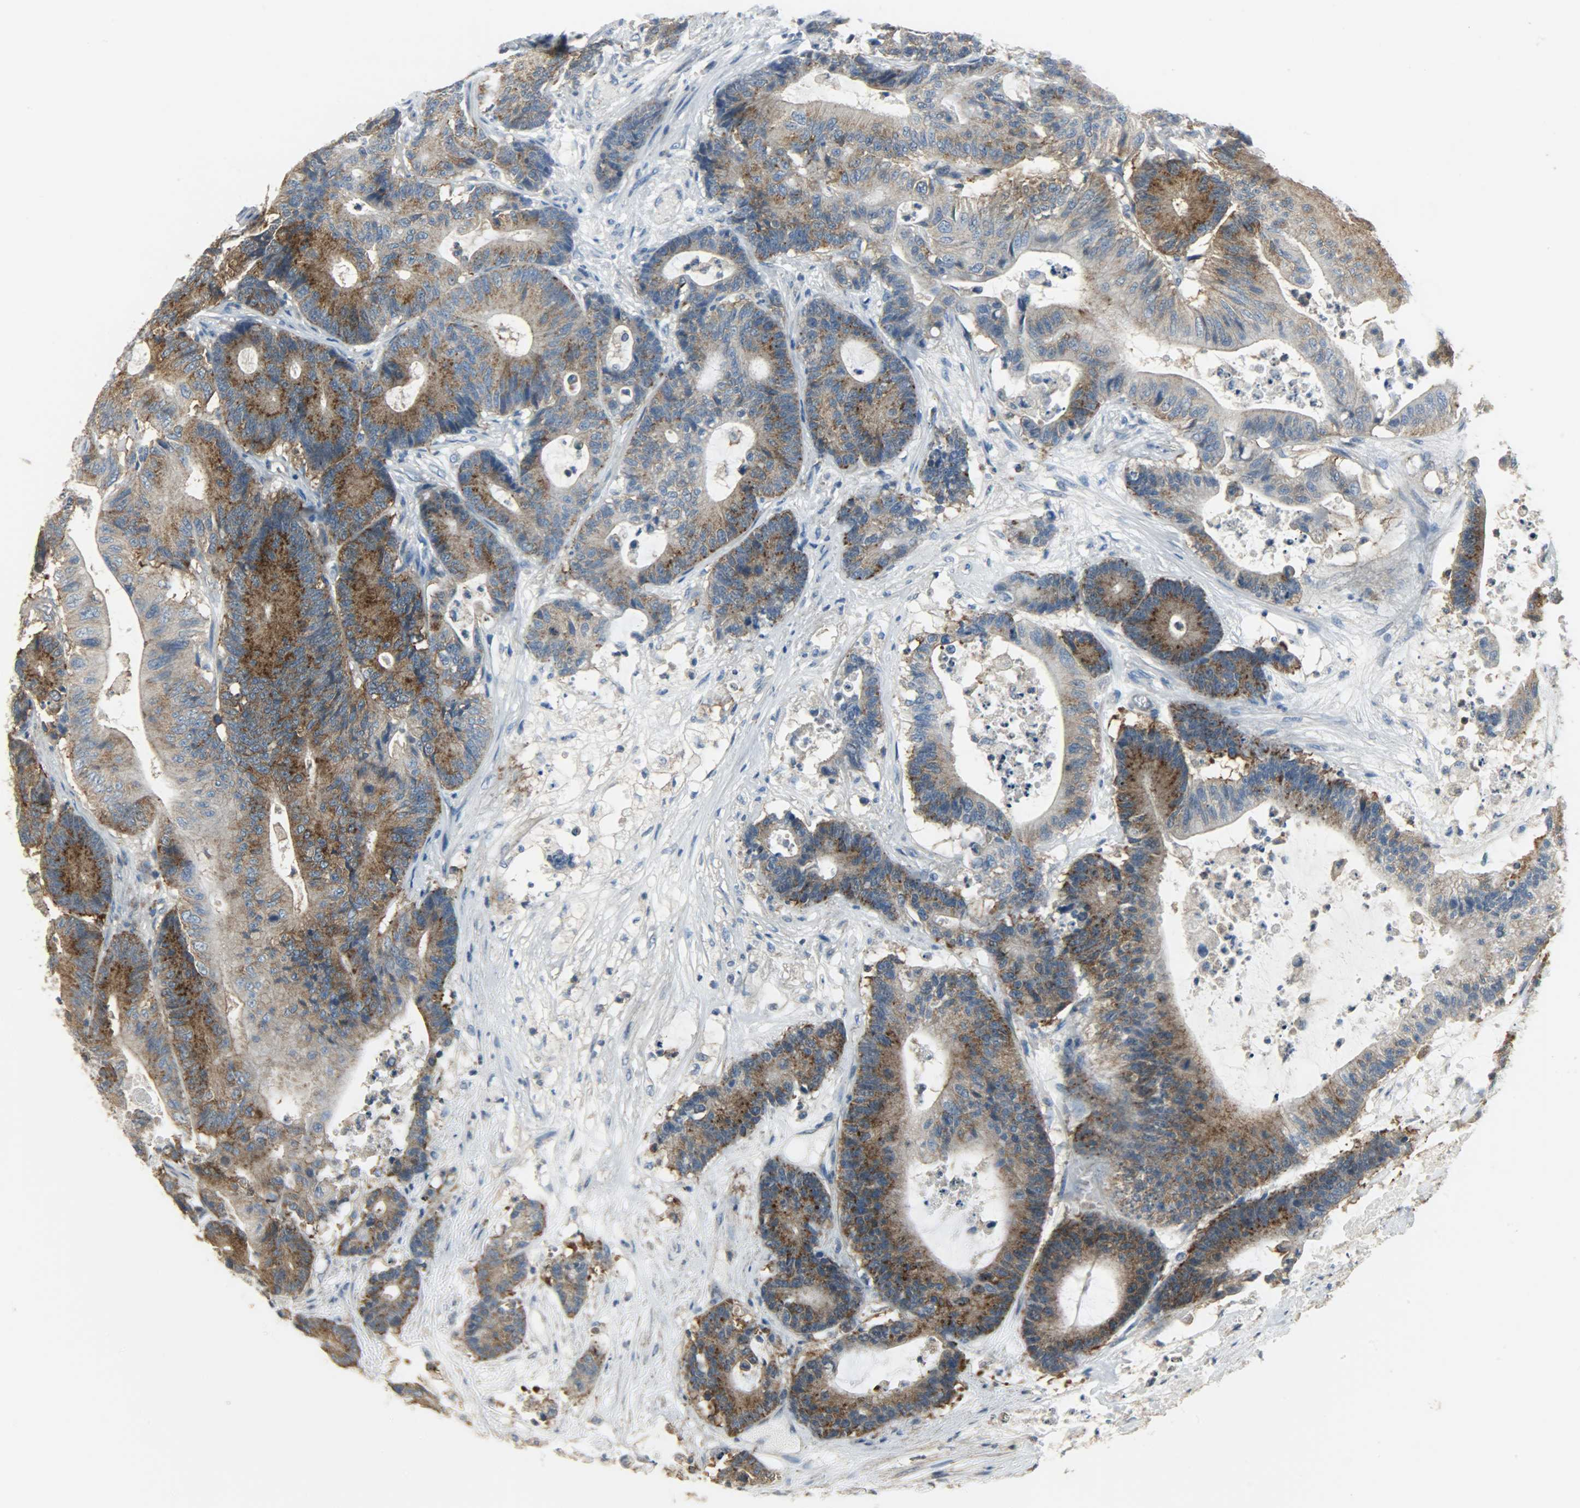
{"staining": {"intensity": "moderate", "quantity": ">75%", "location": "cytoplasmic/membranous"}, "tissue": "colorectal cancer", "cell_type": "Tumor cells", "image_type": "cancer", "snomed": [{"axis": "morphology", "description": "Adenocarcinoma, NOS"}, {"axis": "topography", "description": "Colon"}], "caption": "Tumor cells display moderate cytoplasmic/membranous expression in about >75% of cells in adenocarcinoma (colorectal). (DAB (3,3'-diaminobenzidine) = brown stain, brightfield microscopy at high magnification).", "gene": "DNAJA4", "patient": {"sex": "female", "age": 84}}